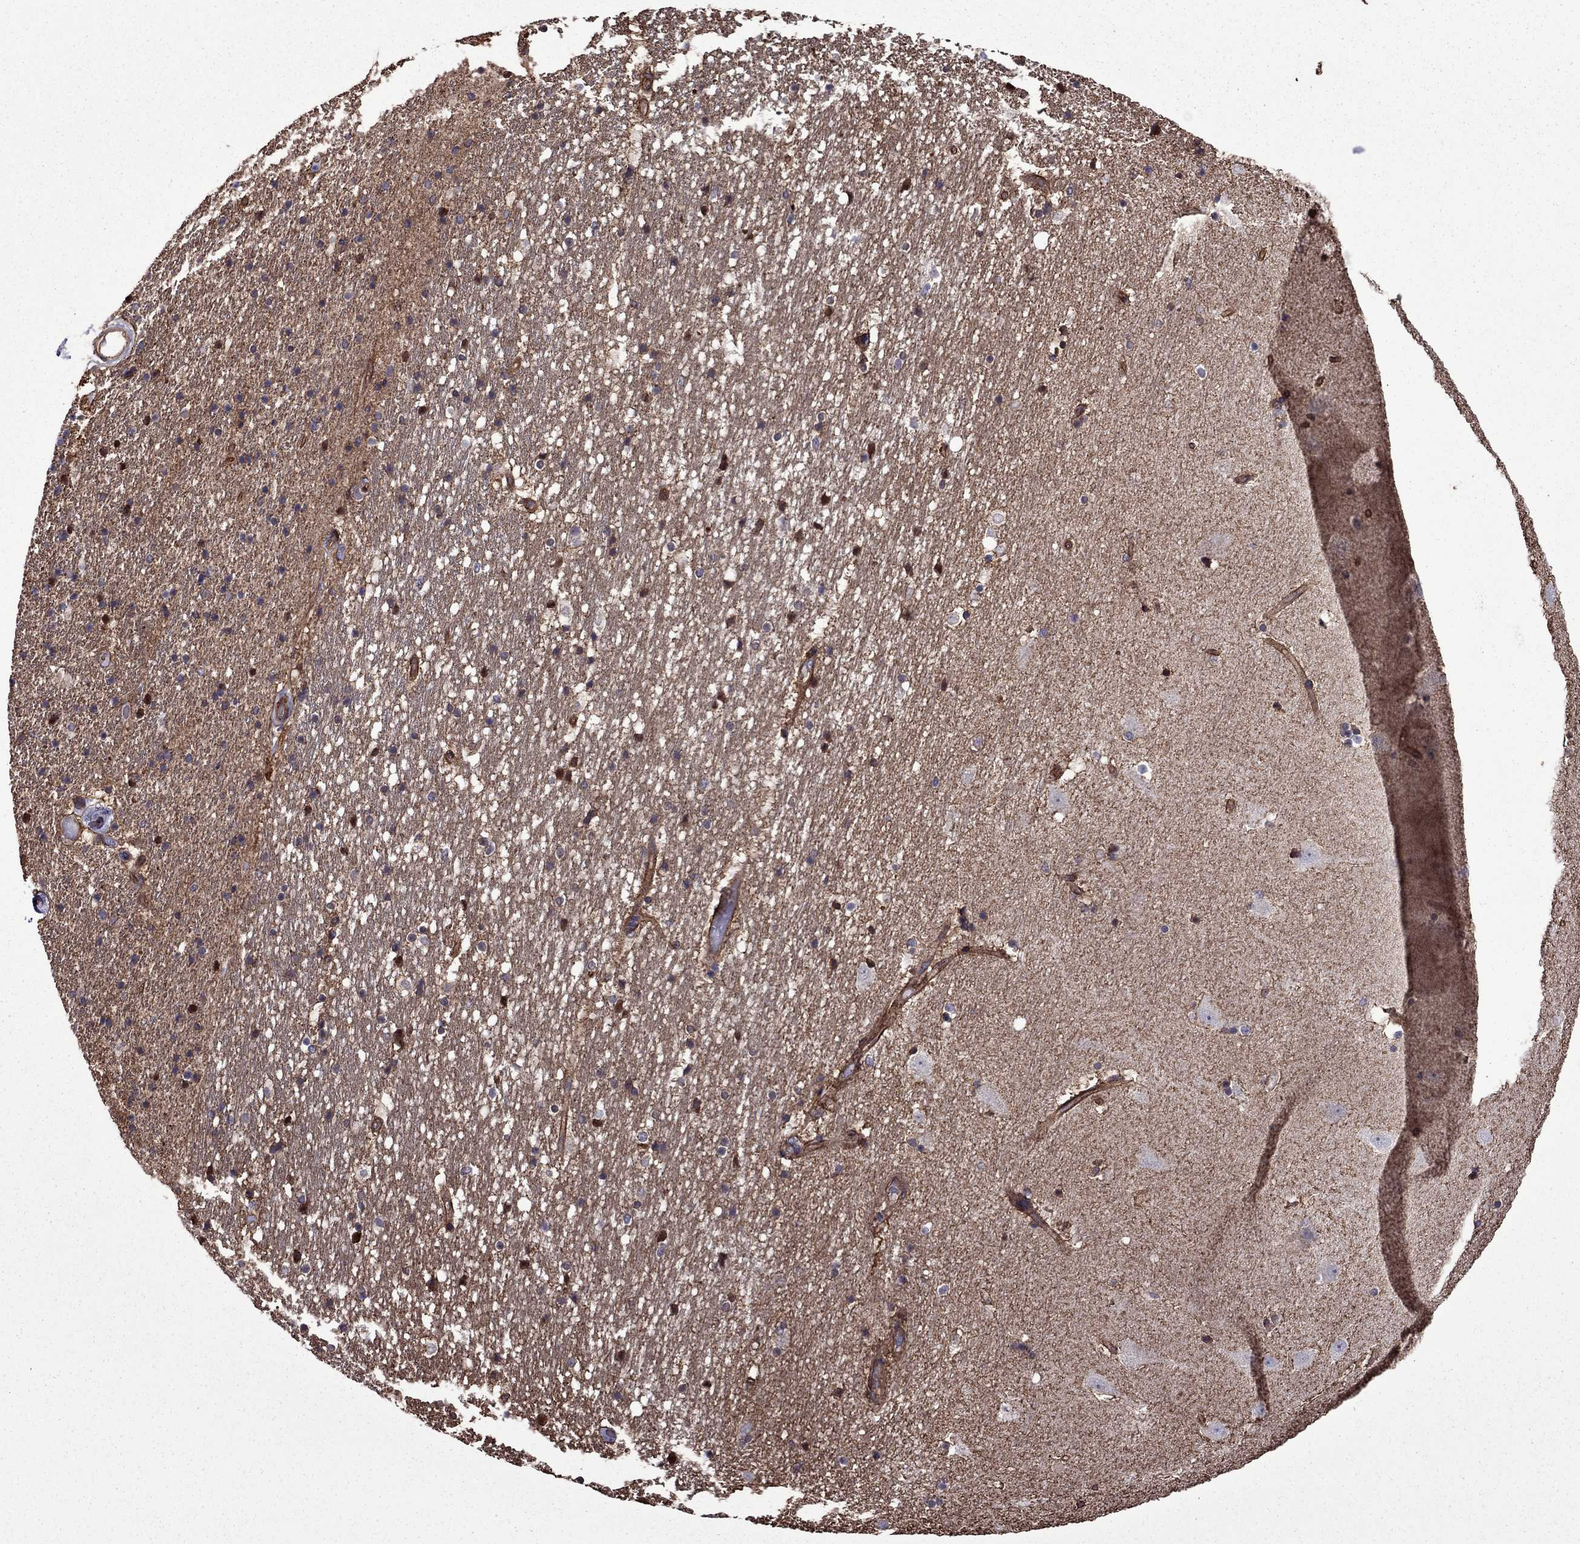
{"staining": {"intensity": "moderate", "quantity": "<25%", "location": "cytoplasmic/membranous"}, "tissue": "hippocampus", "cell_type": "Glial cells", "image_type": "normal", "snomed": [{"axis": "morphology", "description": "Normal tissue, NOS"}, {"axis": "topography", "description": "Hippocampus"}], "caption": "A brown stain labels moderate cytoplasmic/membranous expression of a protein in glial cells of benign hippocampus.", "gene": "ITGB1", "patient": {"sex": "male", "age": 49}}